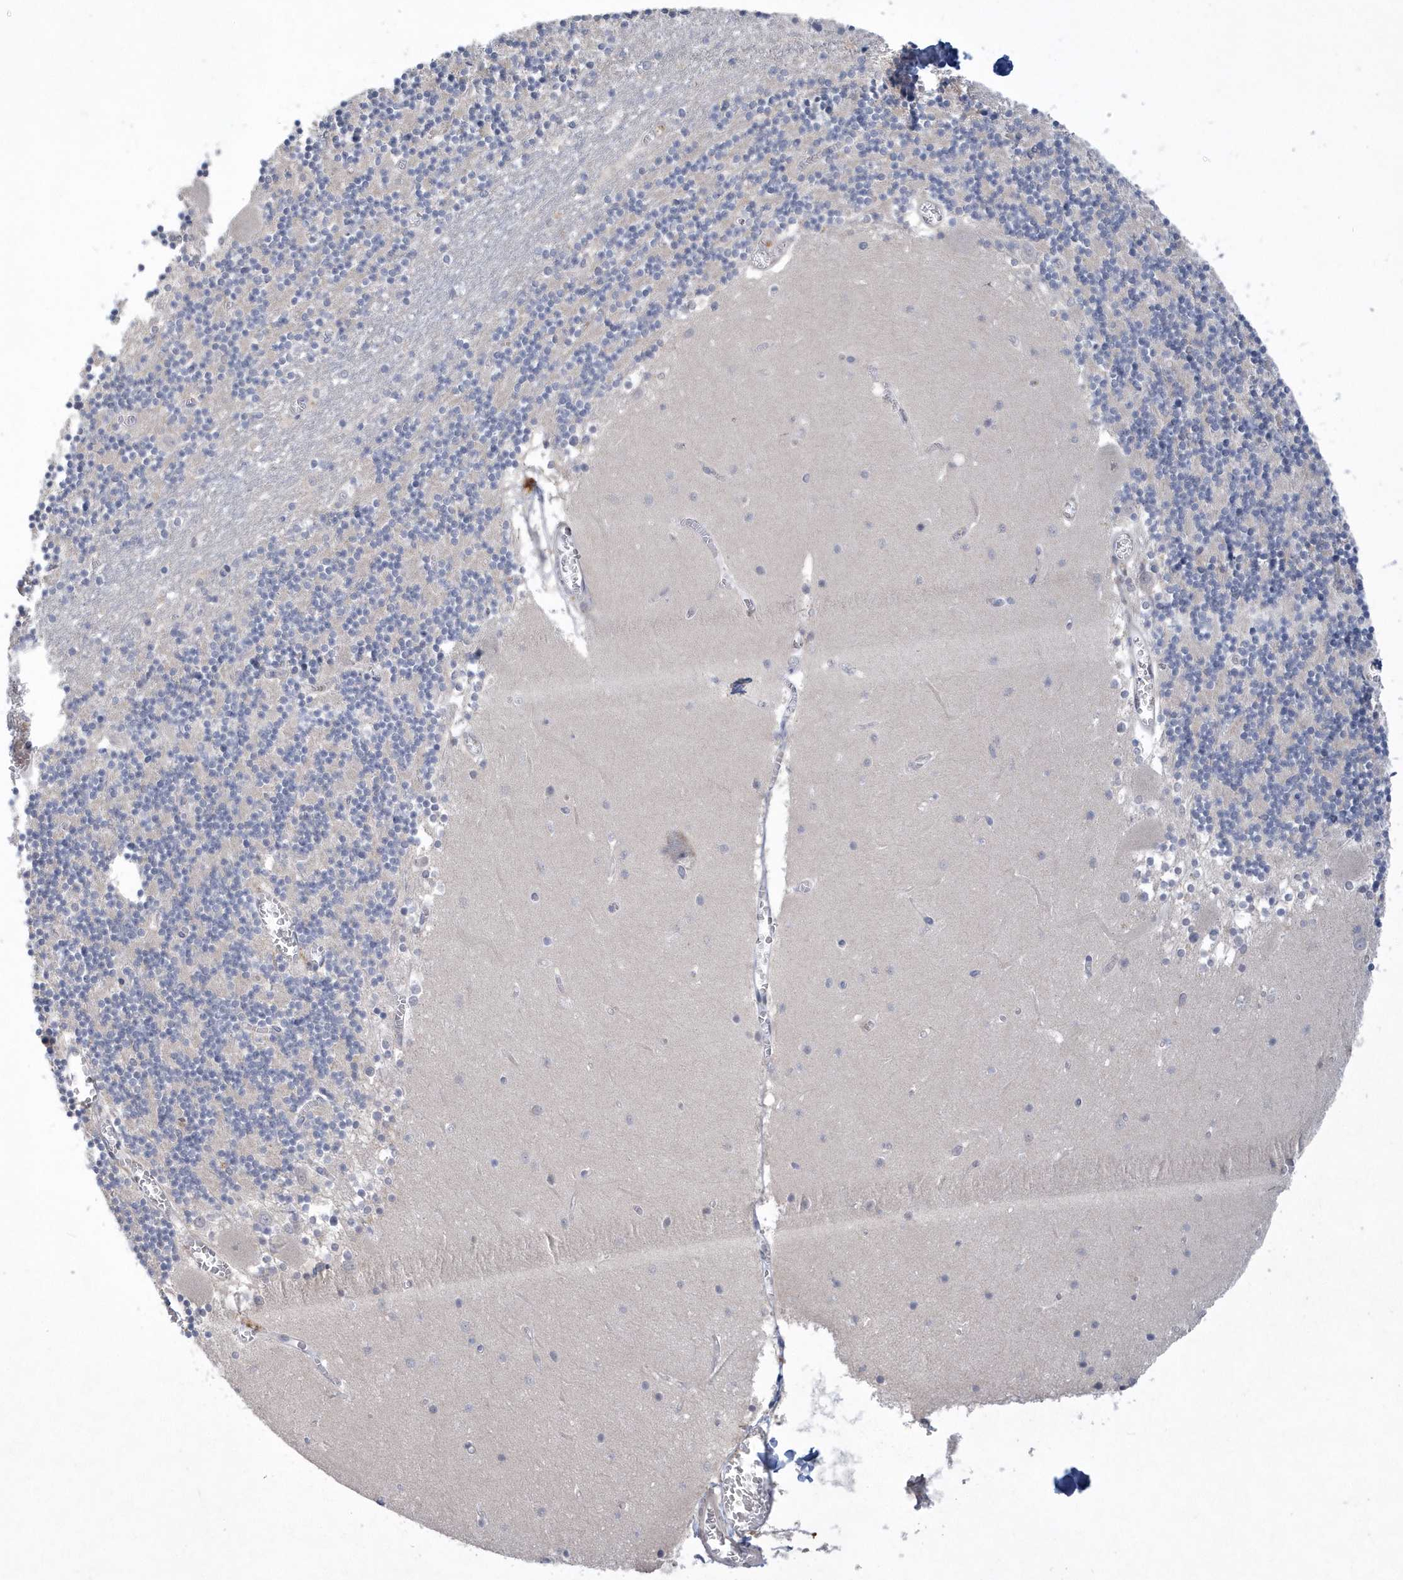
{"staining": {"intensity": "negative", "quantity": "none", "location": "none"}, "tissue": "cerebellum", "cell_type": "Cells in granular layer", "image_type": "normal", "snomed": [{"axis": "morphology", "description": "Normal tissue, NOS"}, {"axis": "topography", "description": "Cerebellum"}], "caption": "IHC photomicrograph of normal cerebellum: human cerebellum stained with DAB exhibits no significant protein expression in cells in granular layer.", "gene": "TSPEAR", "patient": {"sex": "female", "age": 28}}